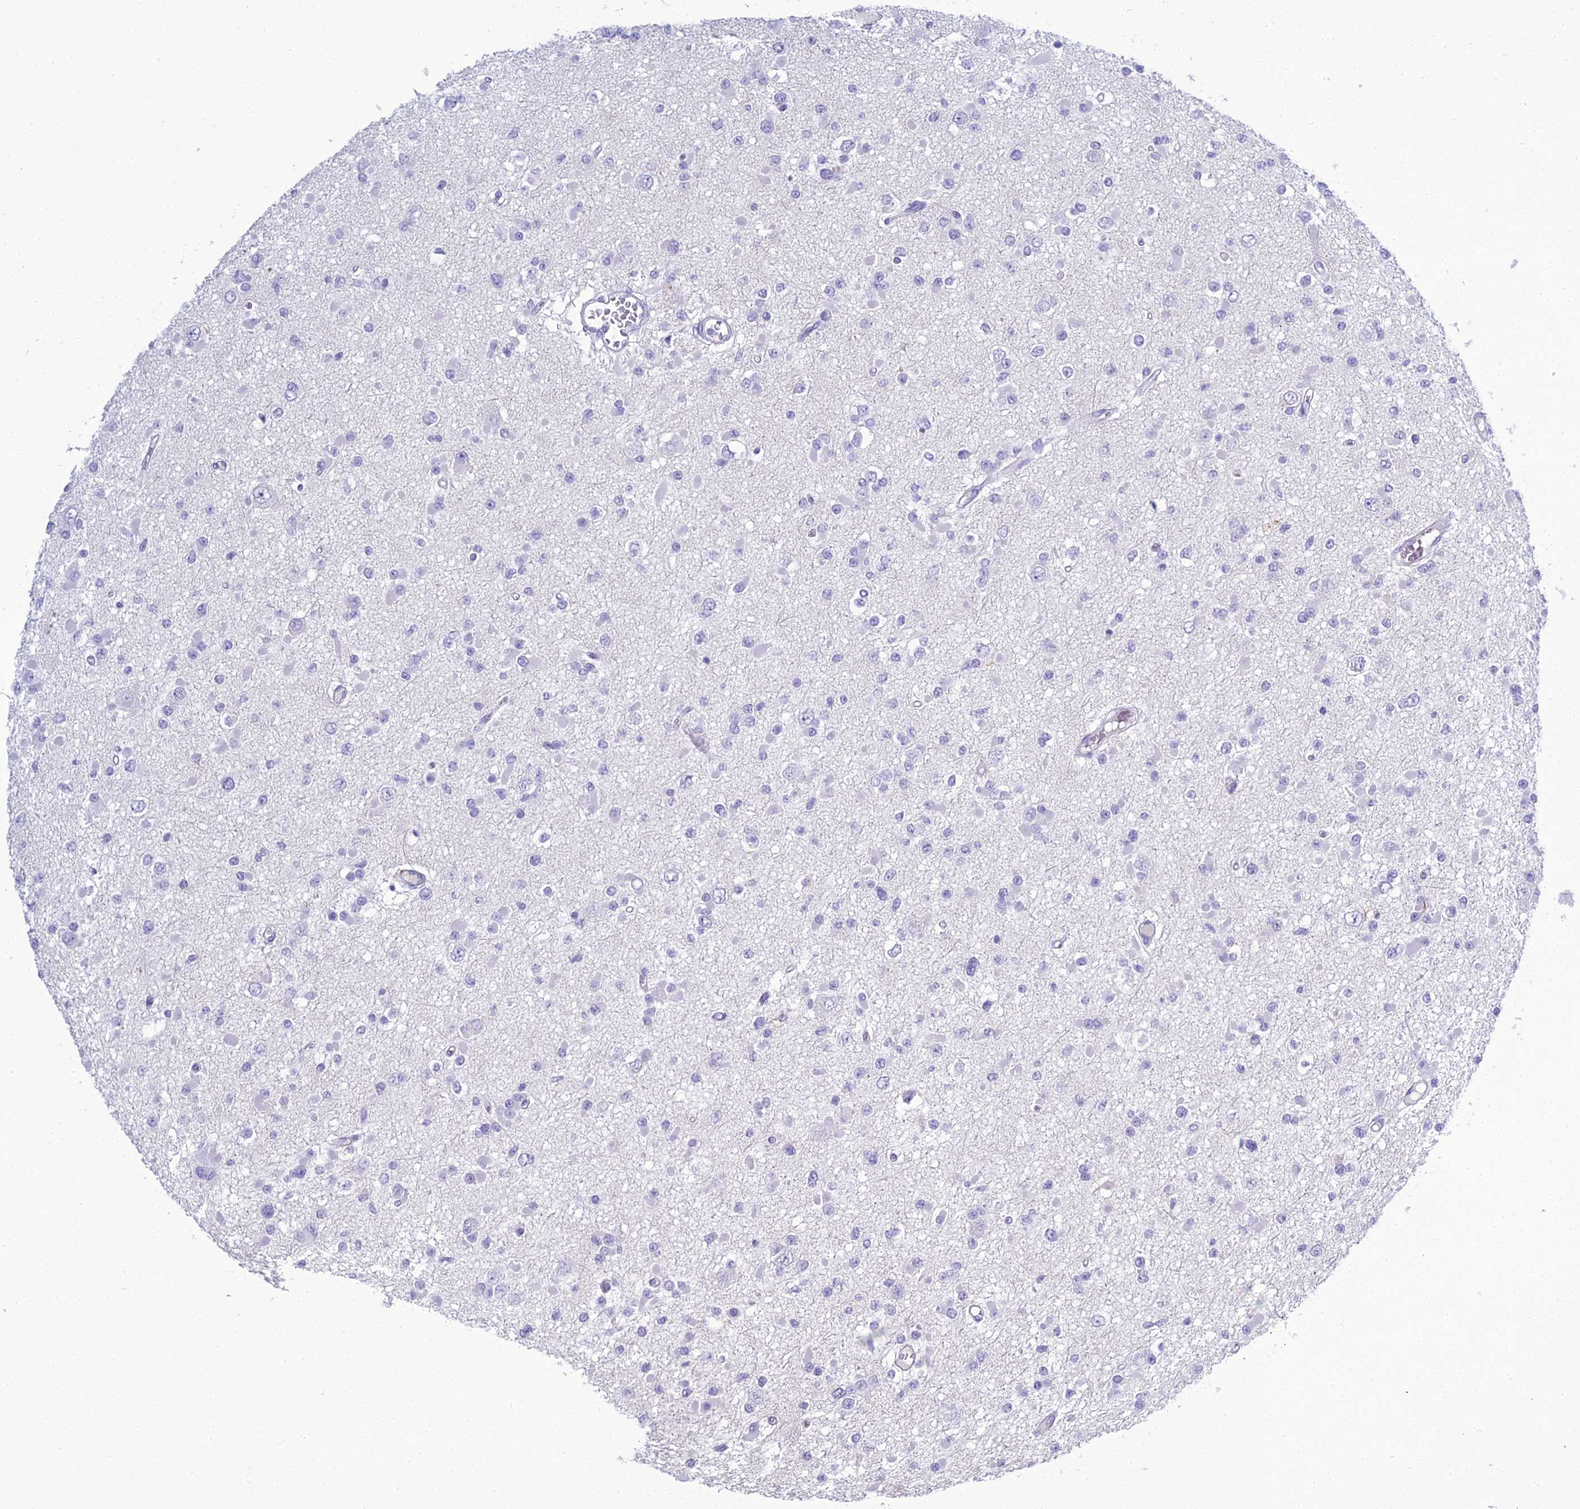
{"staining": {"intensity": "negative", "quantity": "none", "location": "none"}, "tissue": "glioma", "cell_type": "Tumor cells", "image_type": "cancer", "snomed": [{"axis": "morphology", "description": "Glioma, malignant, Low grade"}, {"axis": "topography", "description": "Brain"}], "caption": "Immunohistochemistry (IHC) of glioma reveals no positivity in tumor cells.", "gene": "ACE", "patient": {"sex": "female", "age": 22}}